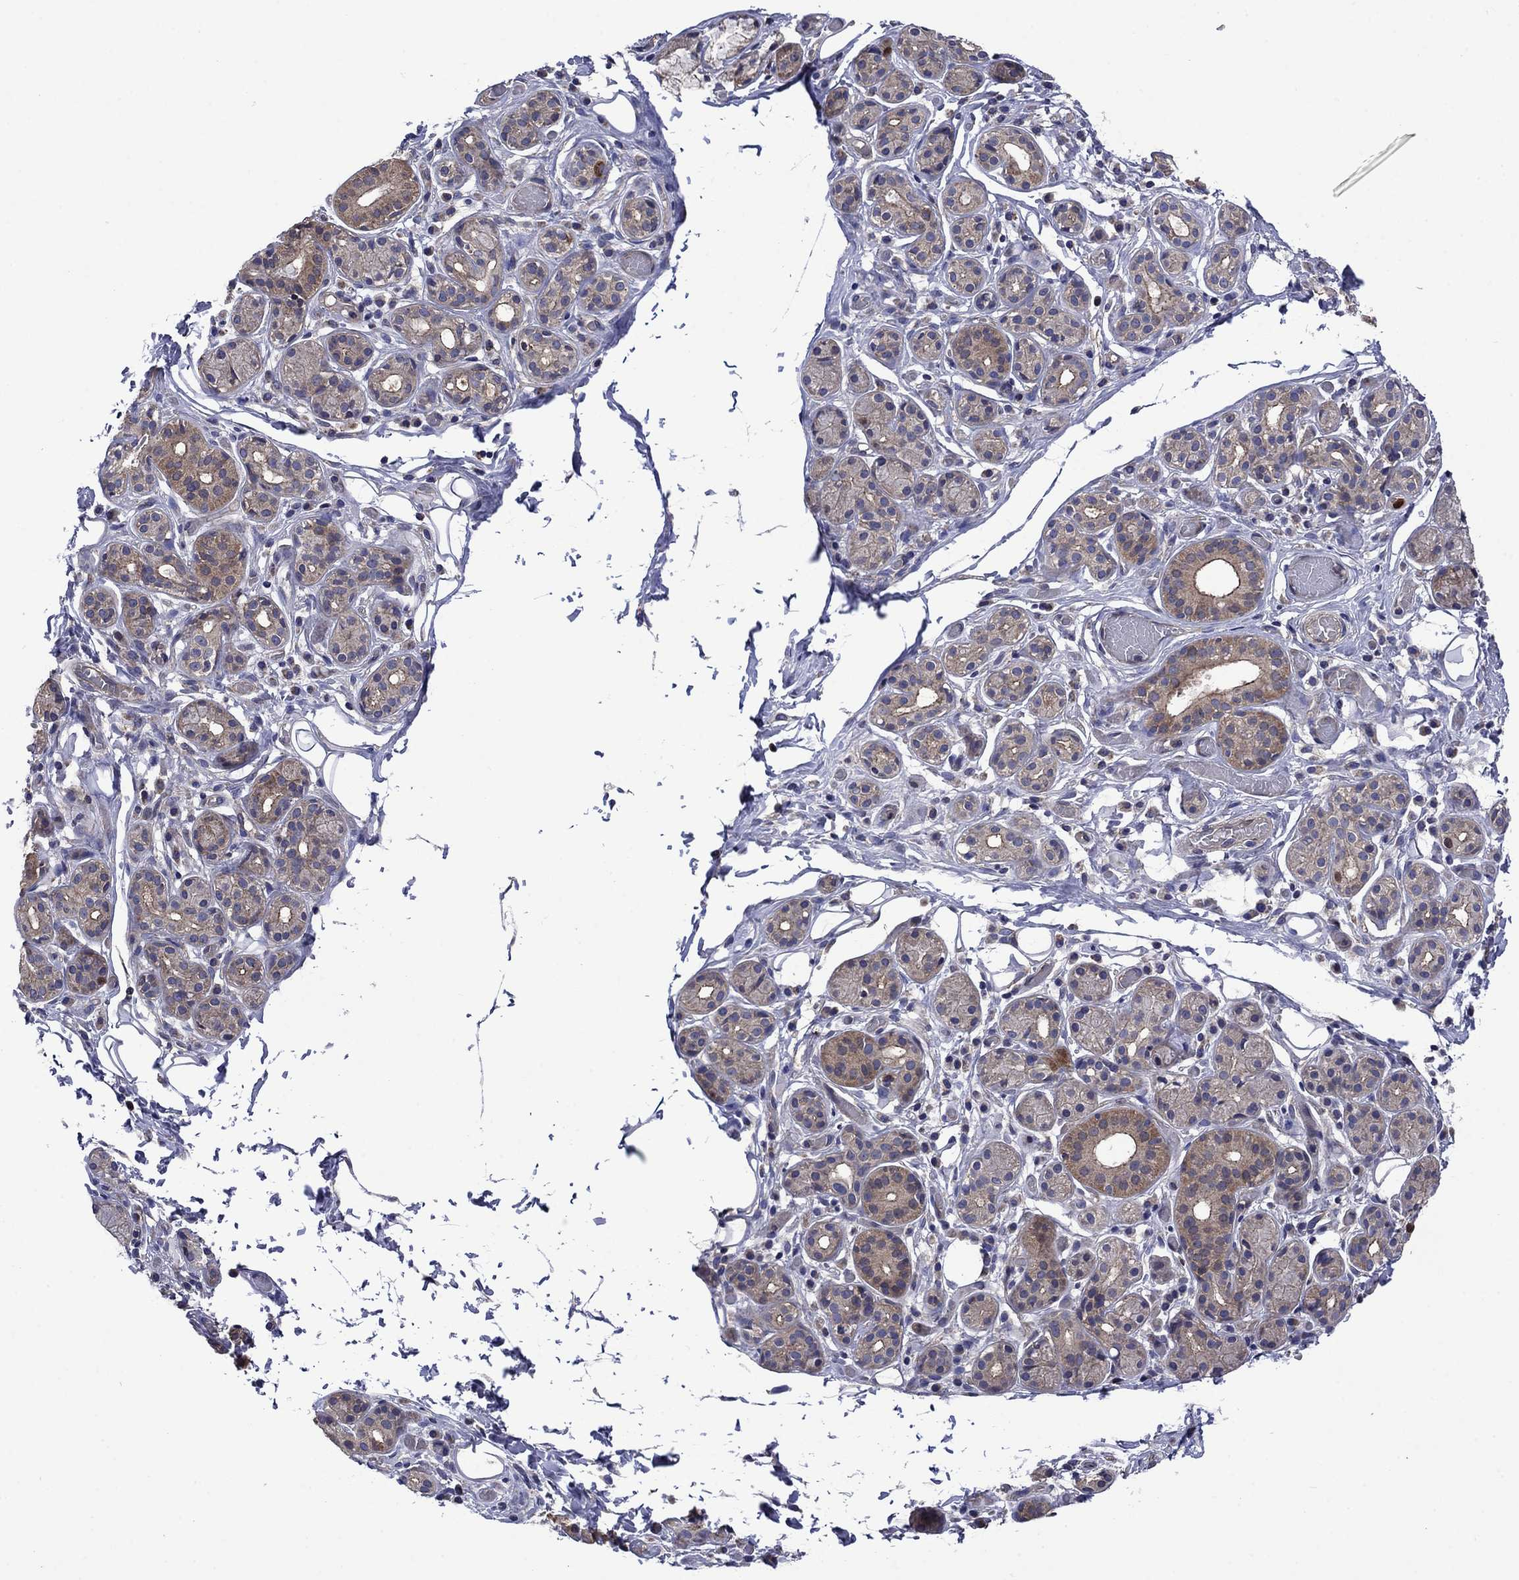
{"staining": {"intensity": "moderate", "quantity": "<25%", "location": "cytoplasmic/membranous"}, "tissue": "salivary gland", "cell_type": "Glandular cells", "image_type": "normal", "snomed": [{"axis": "morphology", "description": "Normal tissue, NOS"}, {"axis": "topography", "description": "Salivary gland"}, {"axis": "topography", "description": "Peripheral nerve tissue"}], "caption": "Salivary gland stained with DAB IHC exhibits low levels of moderate cytoplasmic/membranous expression in about <25% of glandular cells.", "gene": "KIF22", "patient": {"sex": "male", "age": 71}}